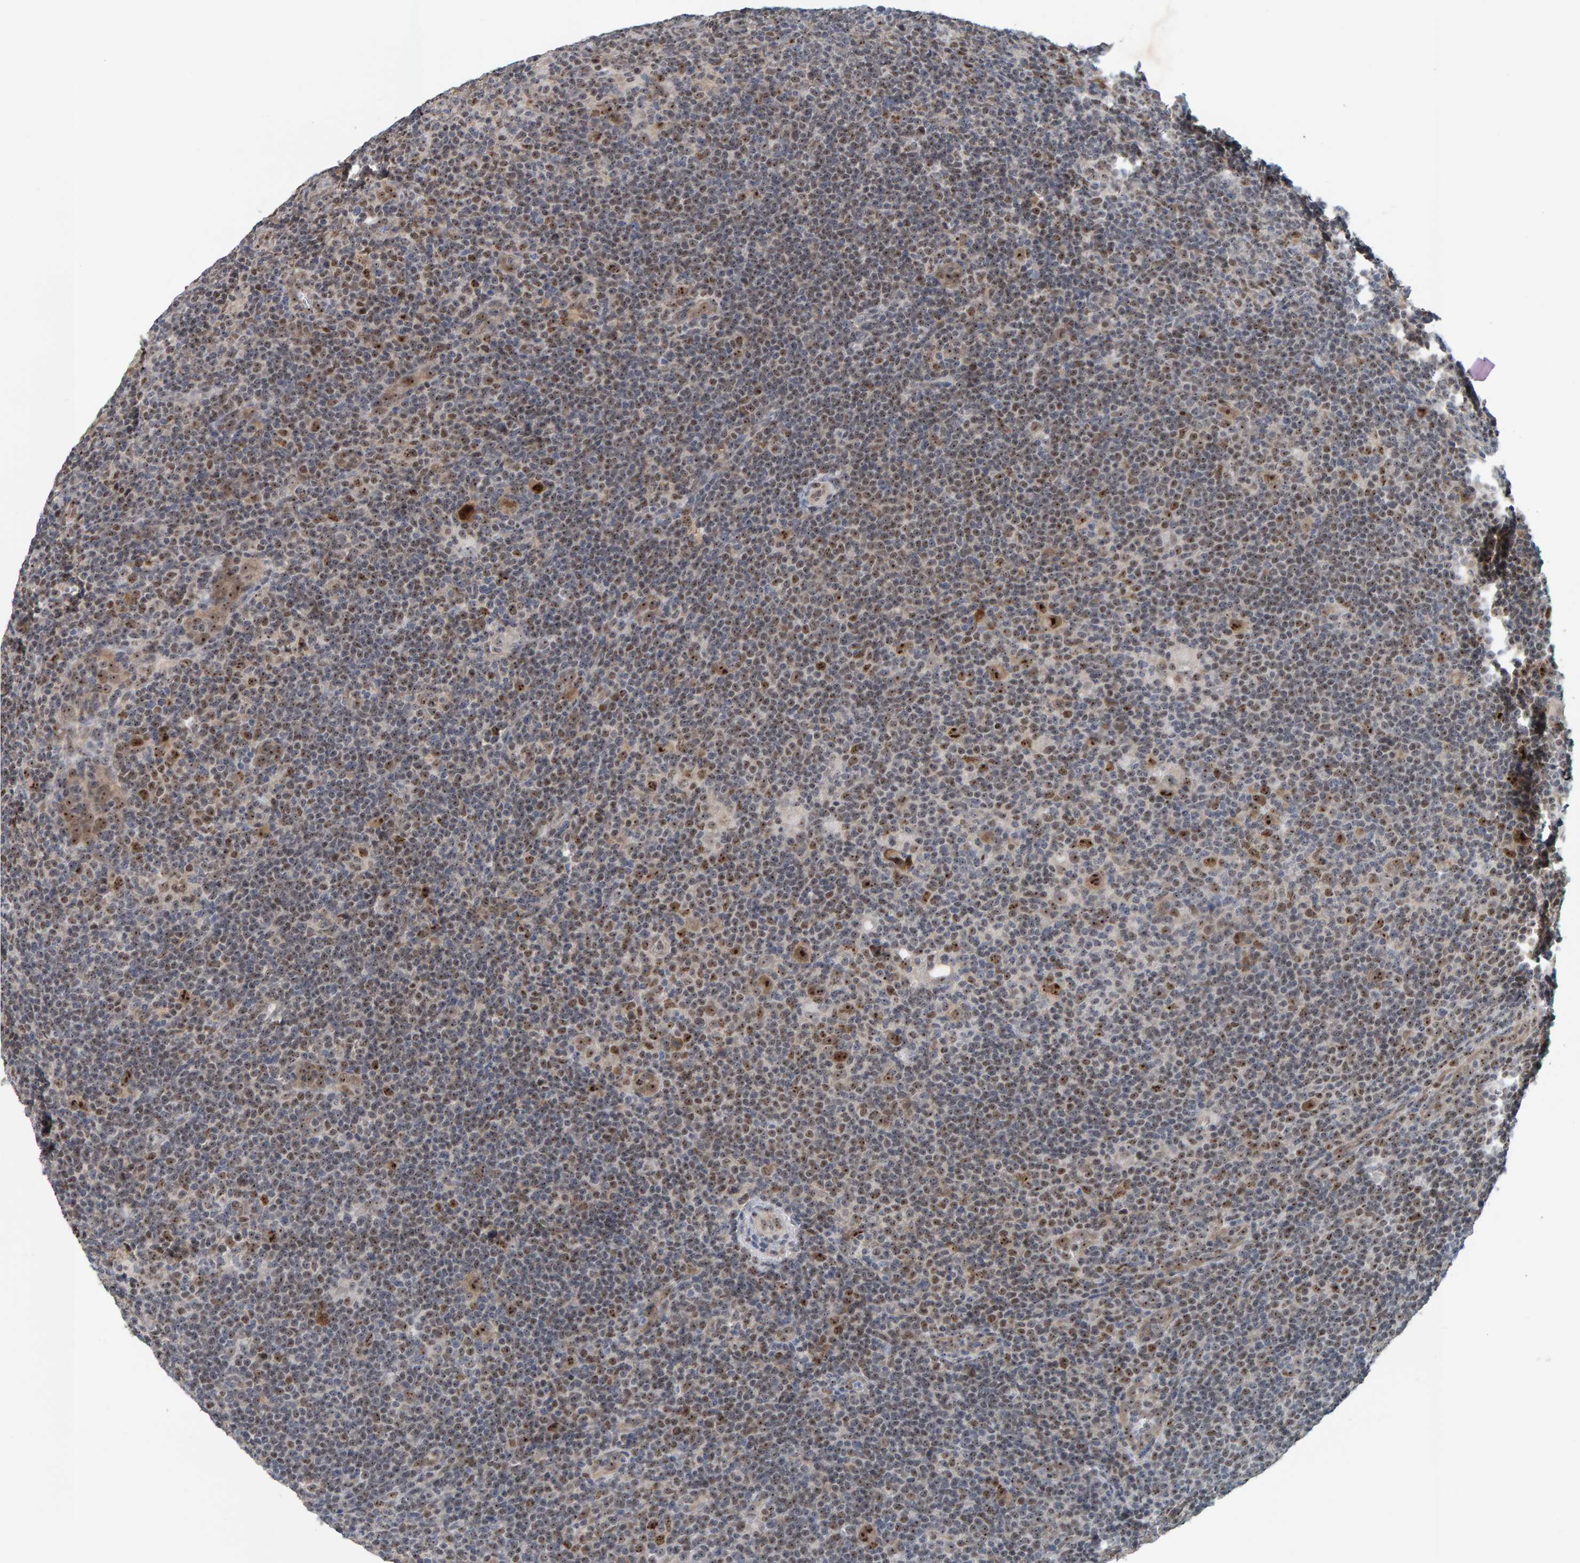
{"staining": {"intensity": "moderate", "quantity": ">75%", "location": "nuclear"}, "tissue": "lymphoma", "cell_type": "Tumor cells", "image_type": "cancer", "snomed": [{"axis": "morphology", "description": "Hodgkin's disease, NOS"}, {"axis": "topography", "description": "Lymph node"}], "caption": "Immunohistochemistry (IHC) image of human lymphoma stained for a protein (brown), which shows medium levels of moderate nuclear expression in approximately >75% of tumor cells.", "gene": "POLR1E", "patient": {"sex": "female", "age": 57}}